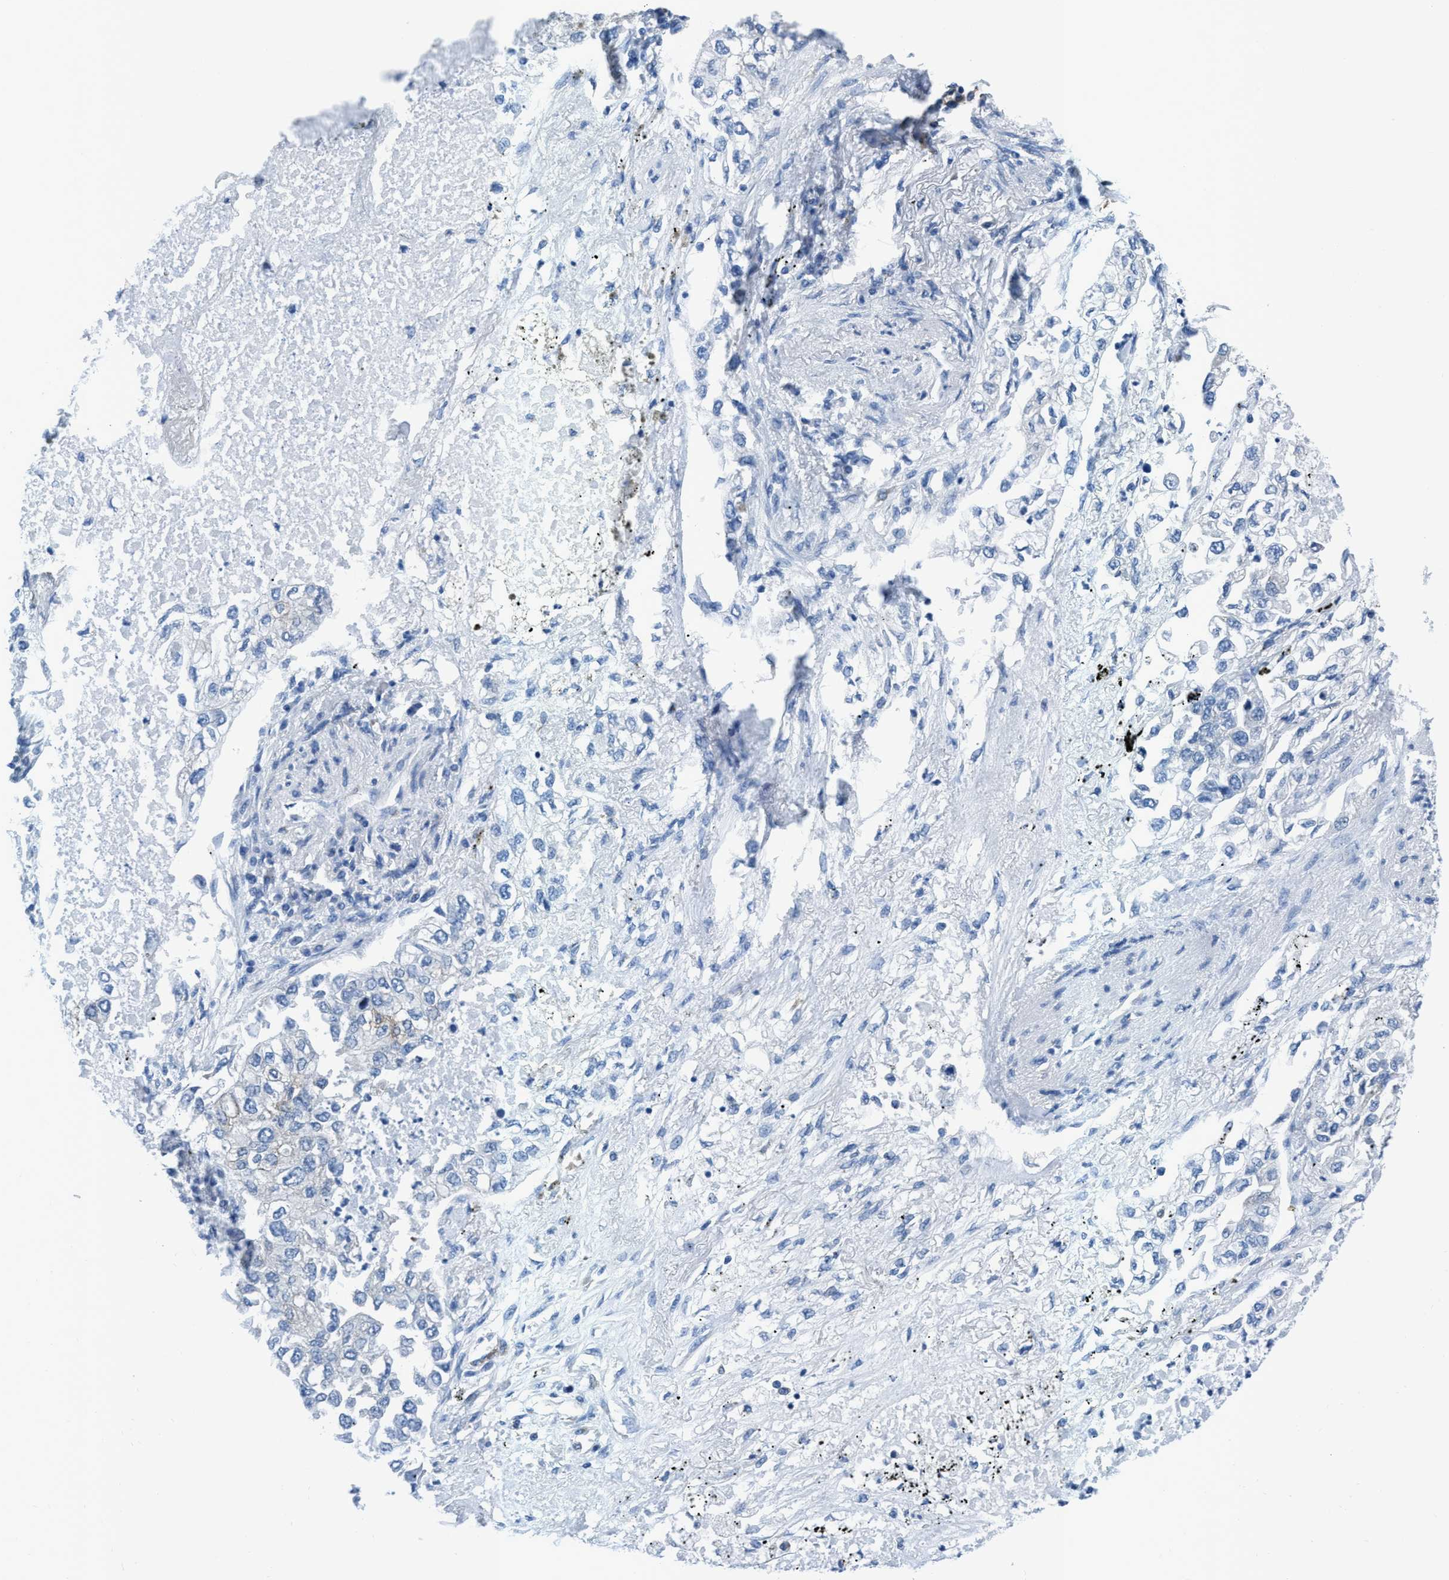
{"staining": {"intensity": "negative", "quantity": "none", "location": "none"}, "tissue": "lung cancer", "cell_type": "Tumor cells", "image_type": "cancer", "snomed": [{"axis": "morphology", "description": "Inflammation, NOS"}, {"axis": "morphology", "description": "Adenocarcinoma, NOS"}, {"axis": "topography", "description": "Lung"}], "caption": "Immunohistochemistry (IHC) of lung cancer exhibits no positivity in tumor cells.", "gene": "NMT1", "patient": {"sex": "male", "age": 63}}